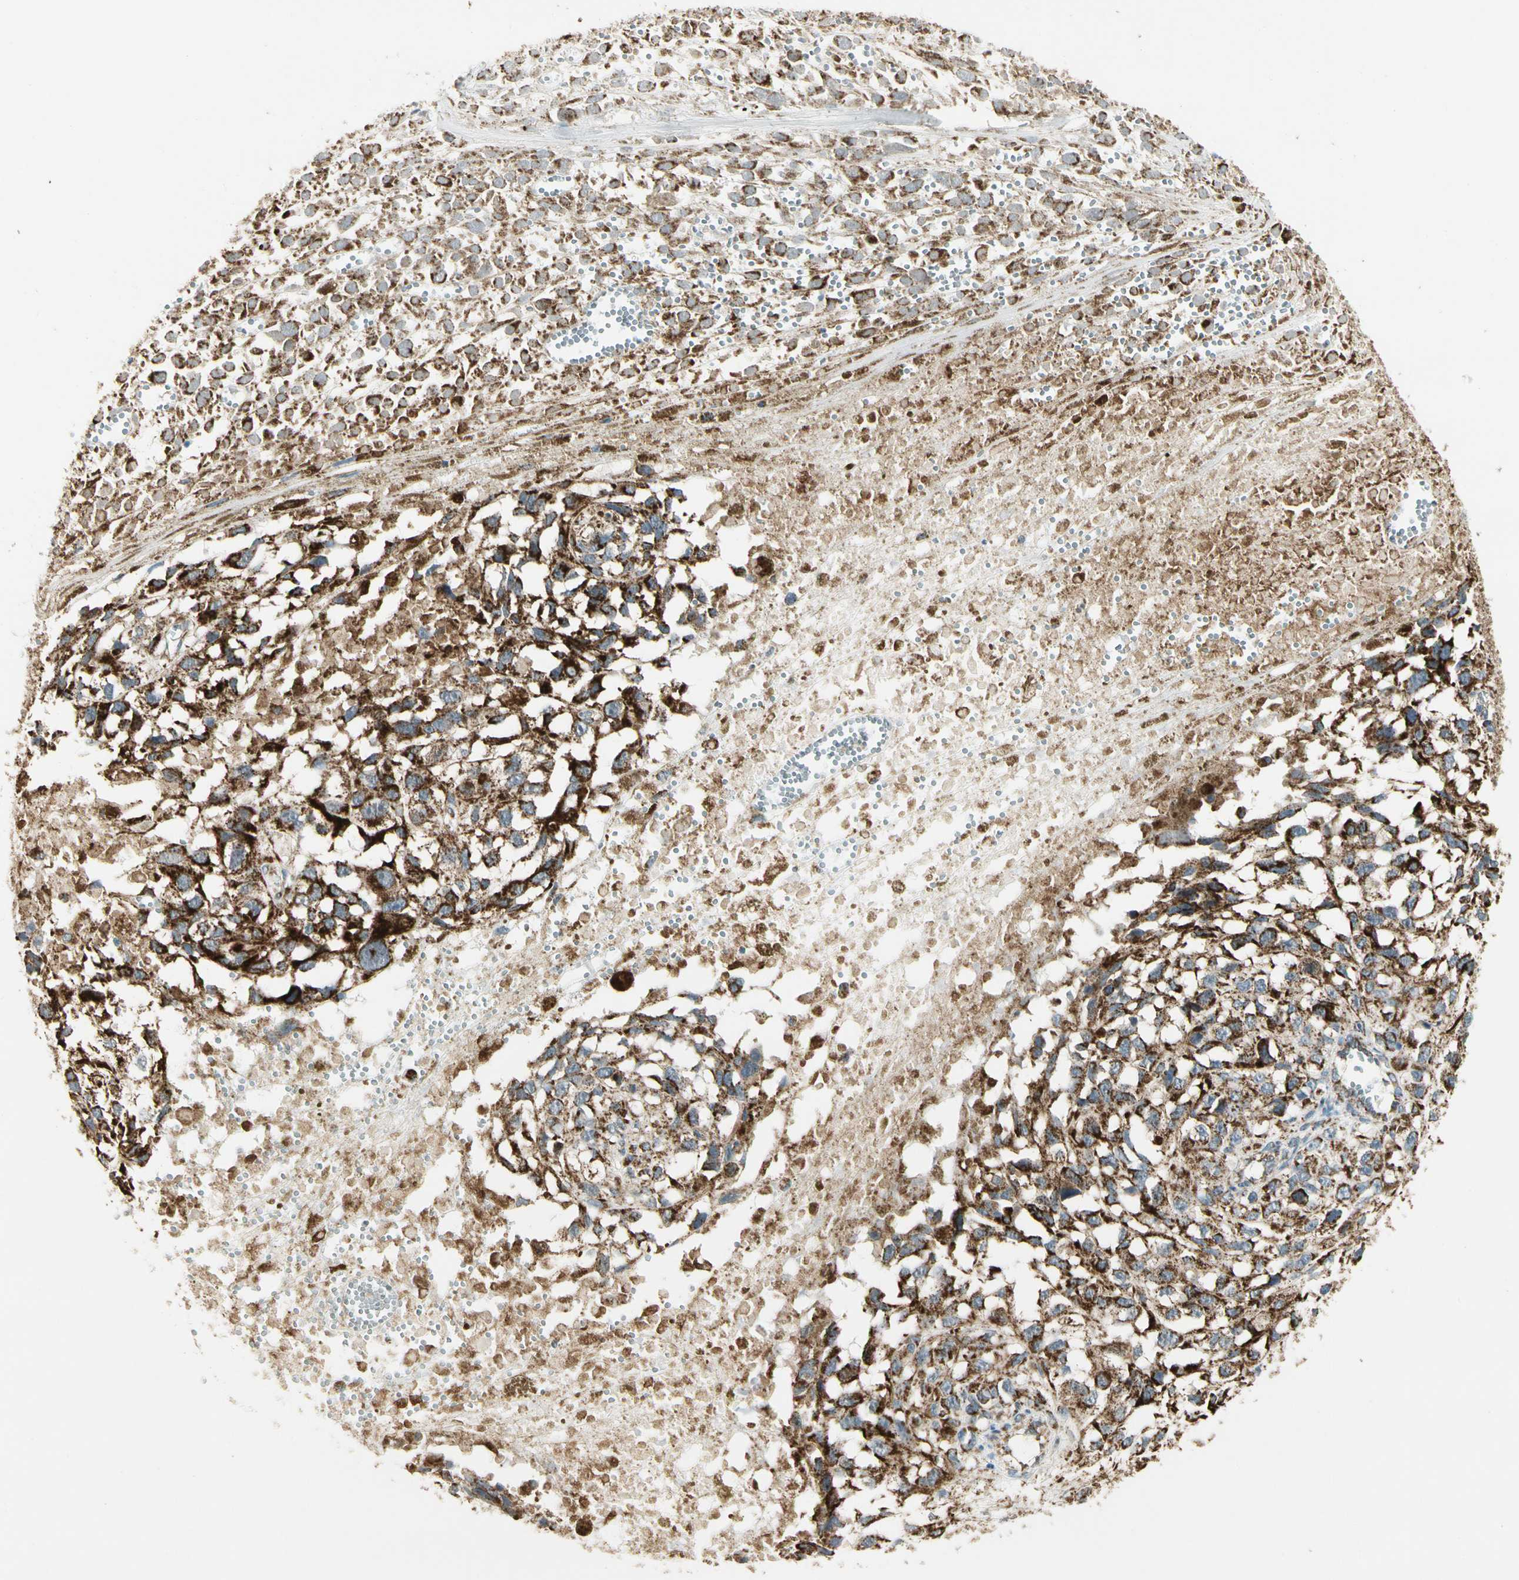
{"staining": {"intensity": "strong", "quantity": ">75%", "location": "cytoplasmic/membranous"}, "tissue": "melanoma", "cell_type": "Tumor cells", "image_type": "cancer", "snomed": [{"axis": "morphology", "description": "Malignant melanoma, Metastatic site"}, {"axis": "topography", "description": "Lymph node"}], "caption": "Tumor cells demonstrate strong cytoplasmic/membranous staining in about >75% of cells in melanoma.", "gene": "EPHB3", "patient": {"sex": "male", "age": 59}}